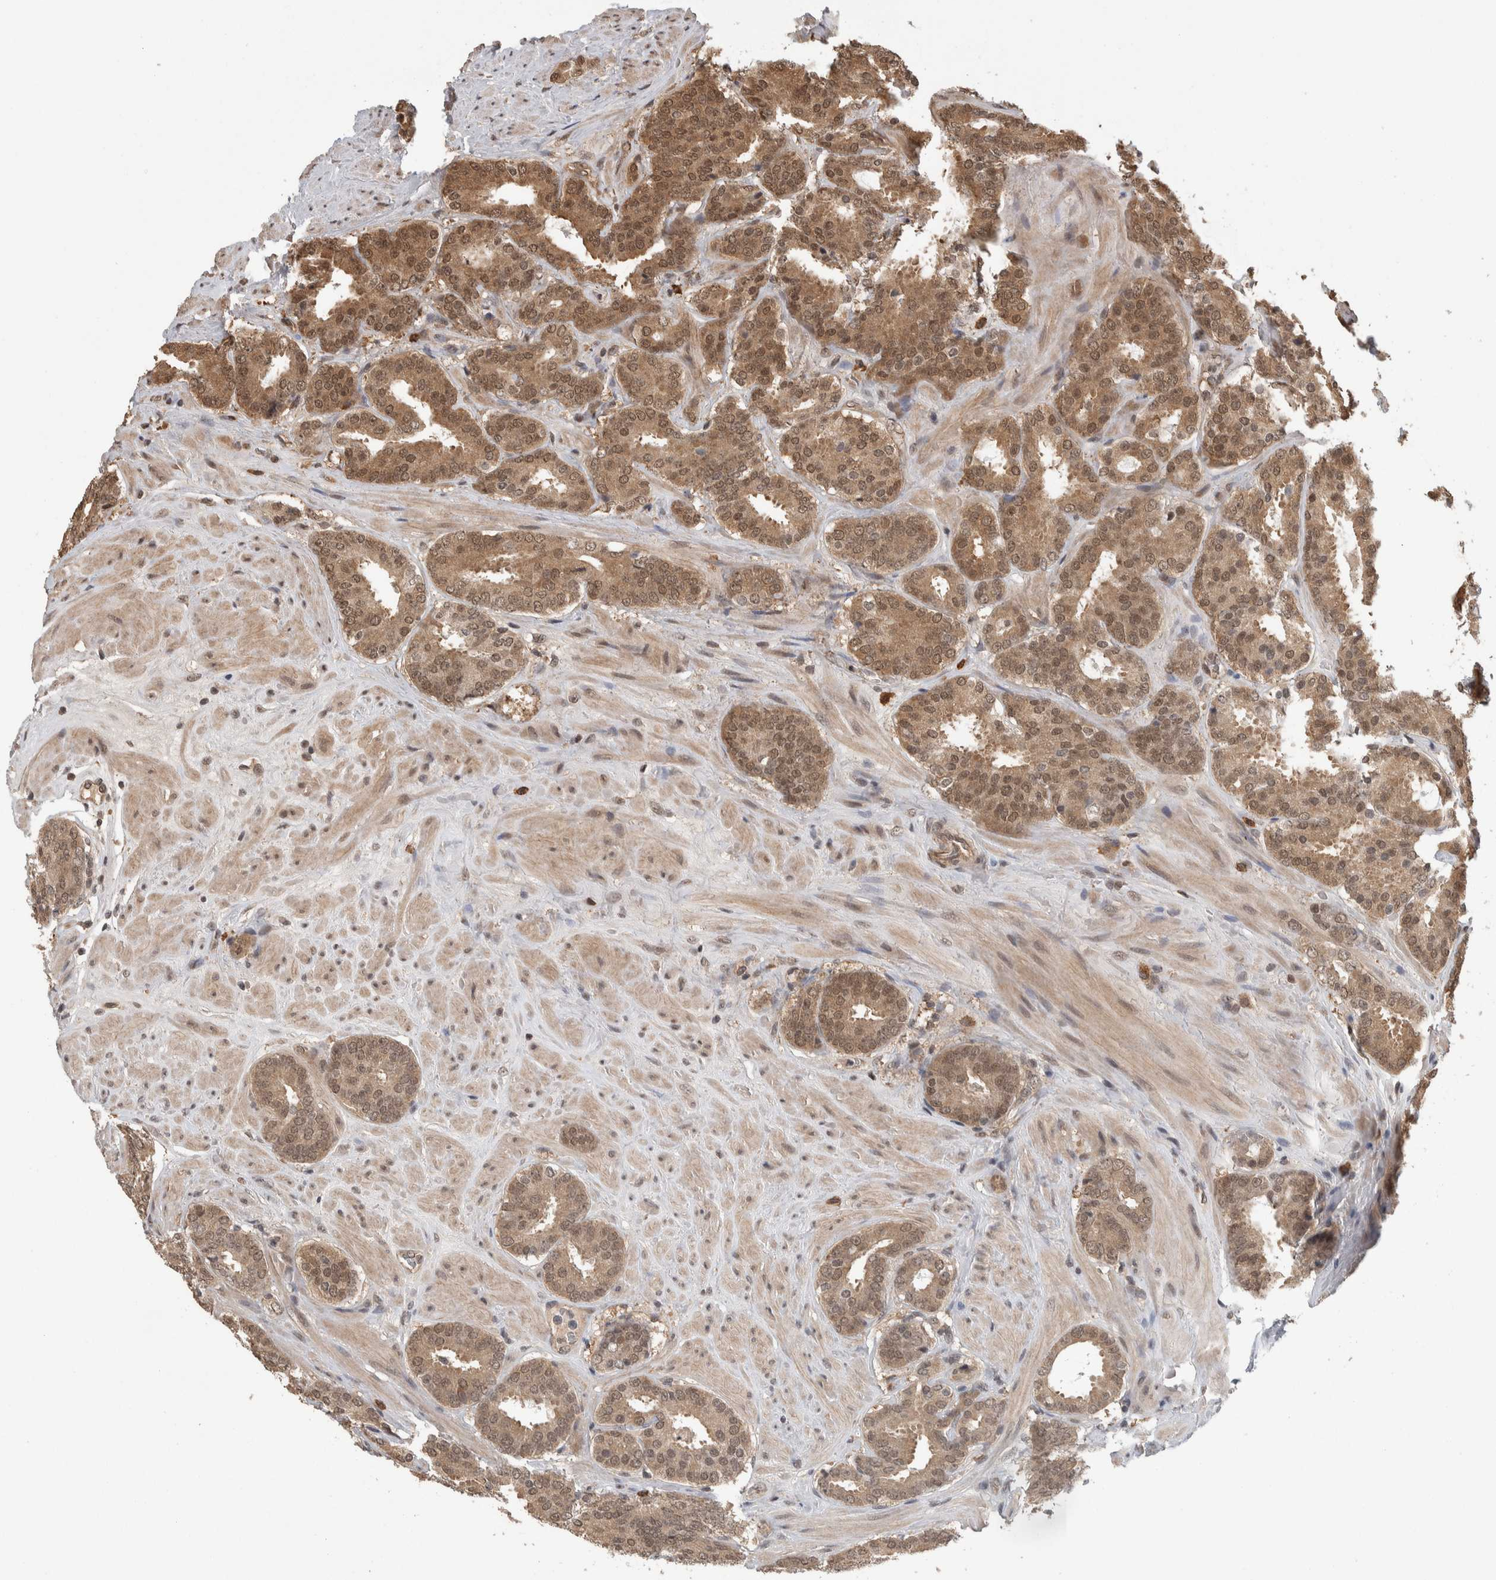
{"staining": {"intensity": "moderate", "quantity": ">75%", "location": "cytoplasmic/membranous,nuclear"}, "tissue": "prostate cancer", "cell_type": "Tumor cells", "image_type": "cancer", "snomed": [{"axis": "morphology", "description": "Adenocarcinoma, Low grade"}, {"axis": "topography", "description": "Prostate"}], "caption": "Prostate cancer (low-grade adenocarcinoma) stained with DAB (3,3'-diaminobenzidine) immunohistochemistry demonstrates medium levels of moderate cytoplasmic/membranous and nuclear positivity in about >75% of tumor cells.", "gene": "ZNF592", "patient": {"sex": "male", "age": 69}}